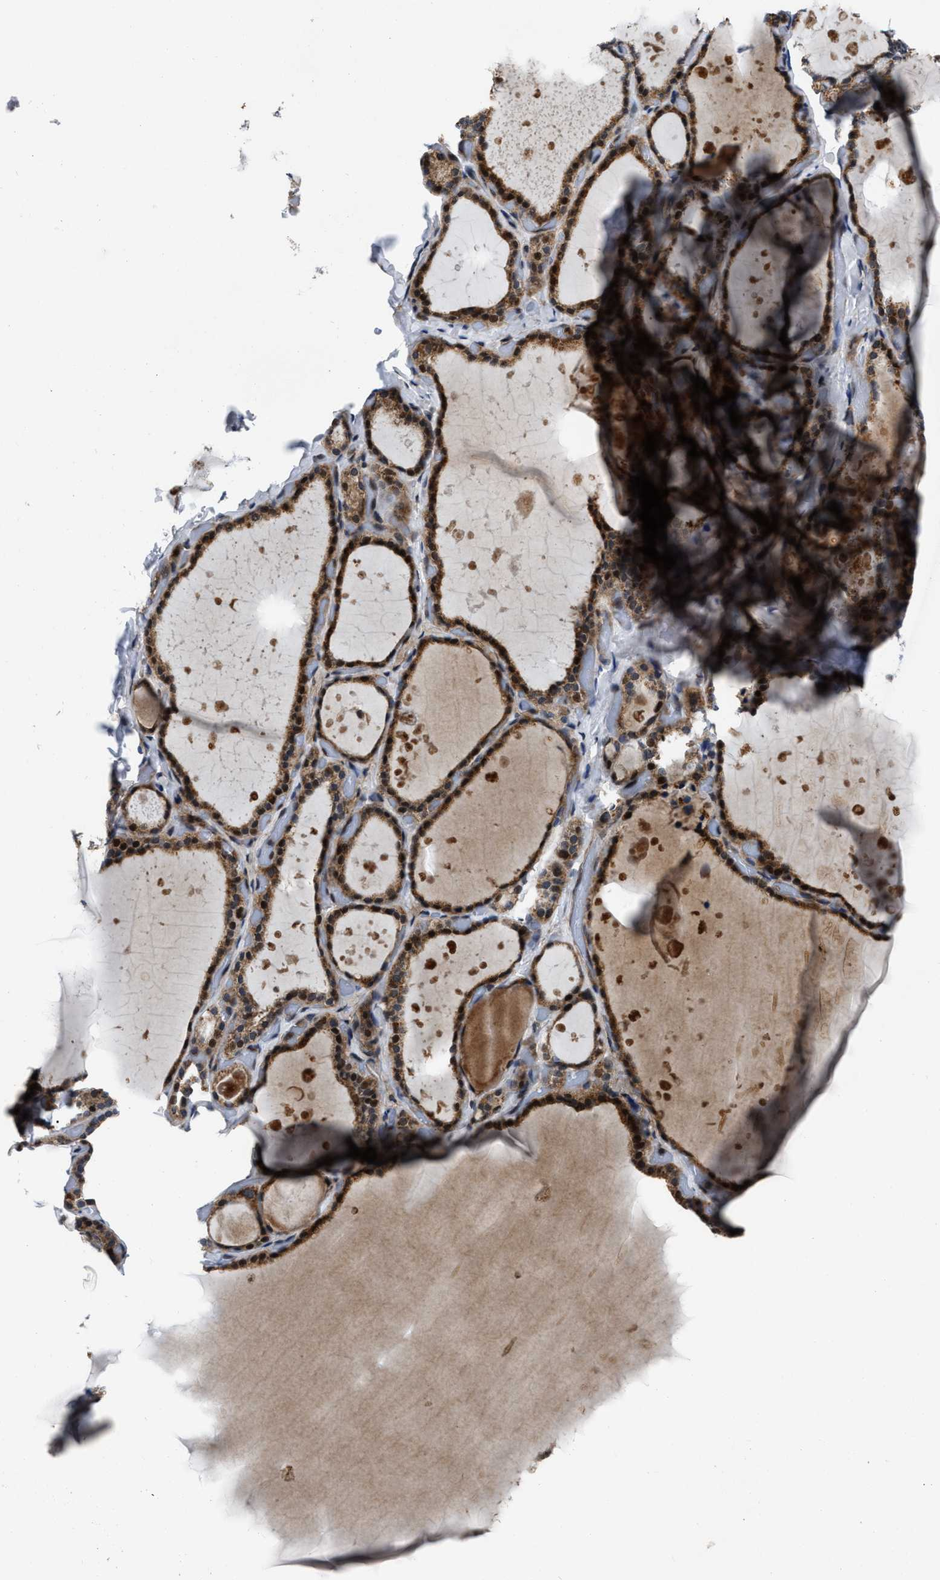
{"staining": {"intensity": "strong", "quantity": ">75%", "location": "cytoplasmic/membranous,nuclear"}, "tissue": "thyroid gland", "cell_type": "Glandular cells", "image_type": "normal", "snomed": [{"axis": "morphology", "description": "Normal tissue, NOS"}, {"axis": "topography", "description": "Thyroid gland"}], "caption": "High-power microscopy captured an IHC image of benign thyroid gland, revealing strong cytoplasmic/membranous,nuclear positivity in about >75% of glandular cells.", "gene": "PPWD1", "patient": {"sex": "female", "age": 44}}